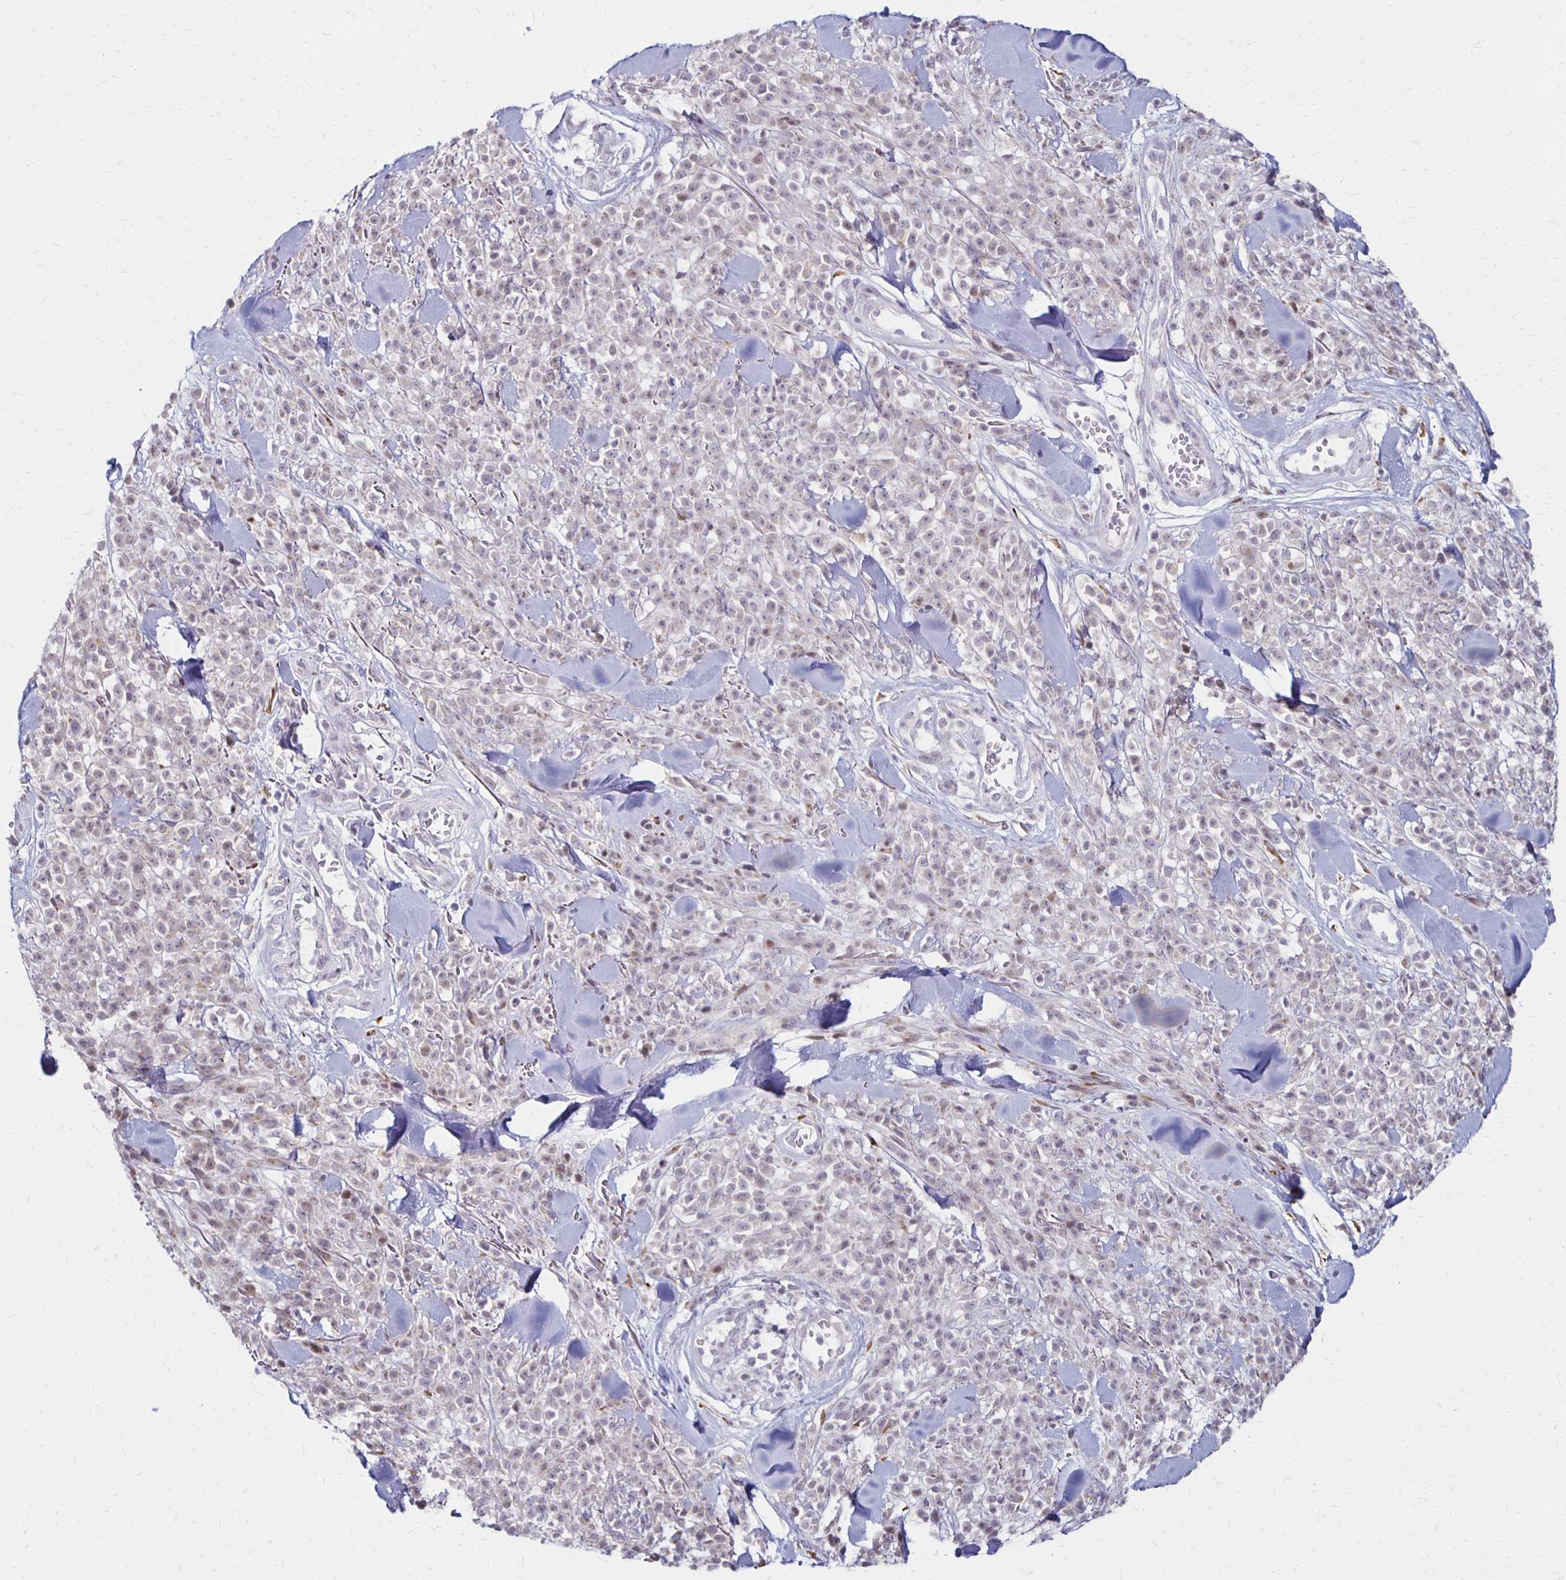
{"staining": {"intensity": "negative", "quantity": "none", "location": "none"}, "tissue": "melanoma", "cell_type": "Tumor cells", "image_type": "cancer", "snomed": [{"axis": "morphology", "description": "Malignant melanoma, NOS"}, {"axis": "topography", "description": "Skin"}, {"axis": "topography", "description": "Skin of trunk"}], "caption": "This photomicrograph is of malignant melanoma stained with IHC to label a protein in brown with the nuclei are counter-stained blue. There is no expression in tumor cells. (DAB IHC, high magnification).", "gene": "DAGLA", "patient": {"sex": "male", "age": 74}}